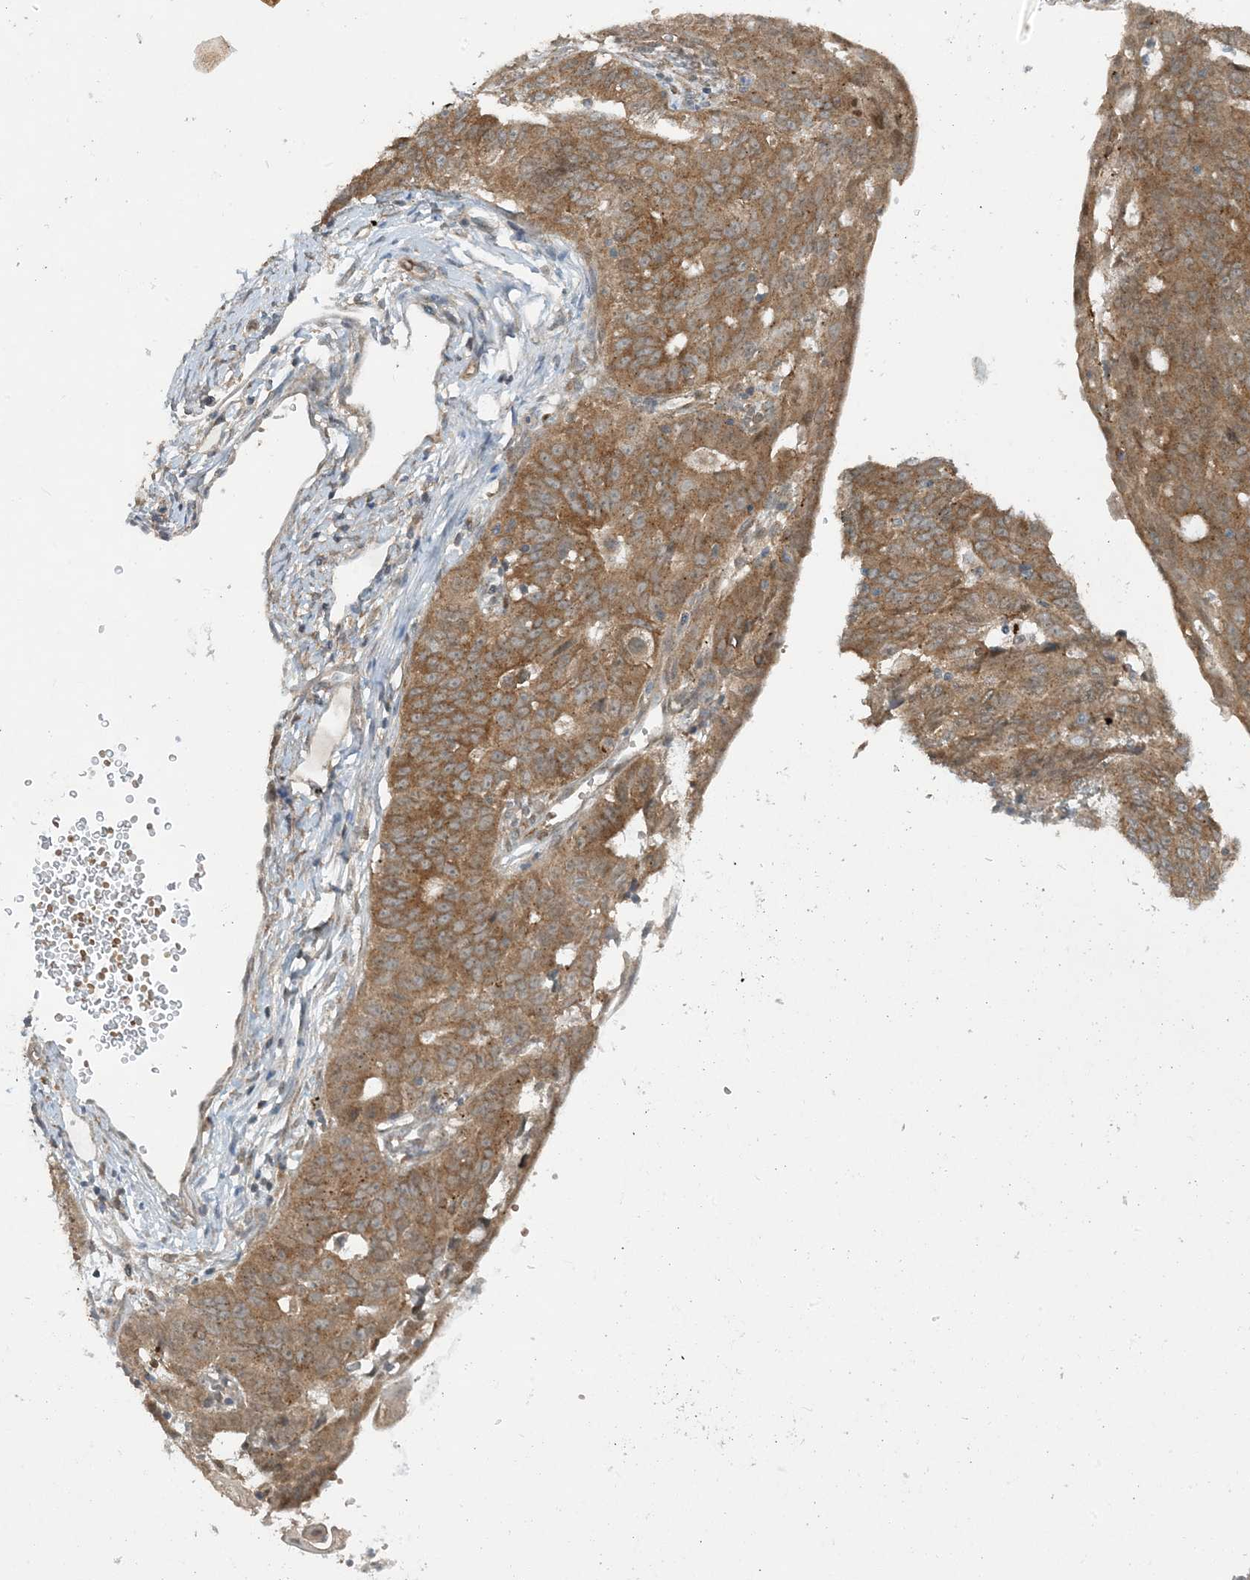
{"staining": {"intensity": "moderate", "quantity": ">75%", "location": "cytoplasmic/membranous"}, "tissue": "endometrial cancer", "cell_type": "Tumor cells", "image_type": "cancer", "snomed": [{"axis": "morphology", "description": "Adenocarcinoma, NOS"}, {"axis": "topography", "description": "Endometrium"}], "caption": "Brown immunohistochemical staining in endometrial adenocarcinoma displays moderate cytoplasmic/membranous expression in about >75% of tumor cells.", "gene": "STAM2", "patient": {"sex": "female", "age": 32}}